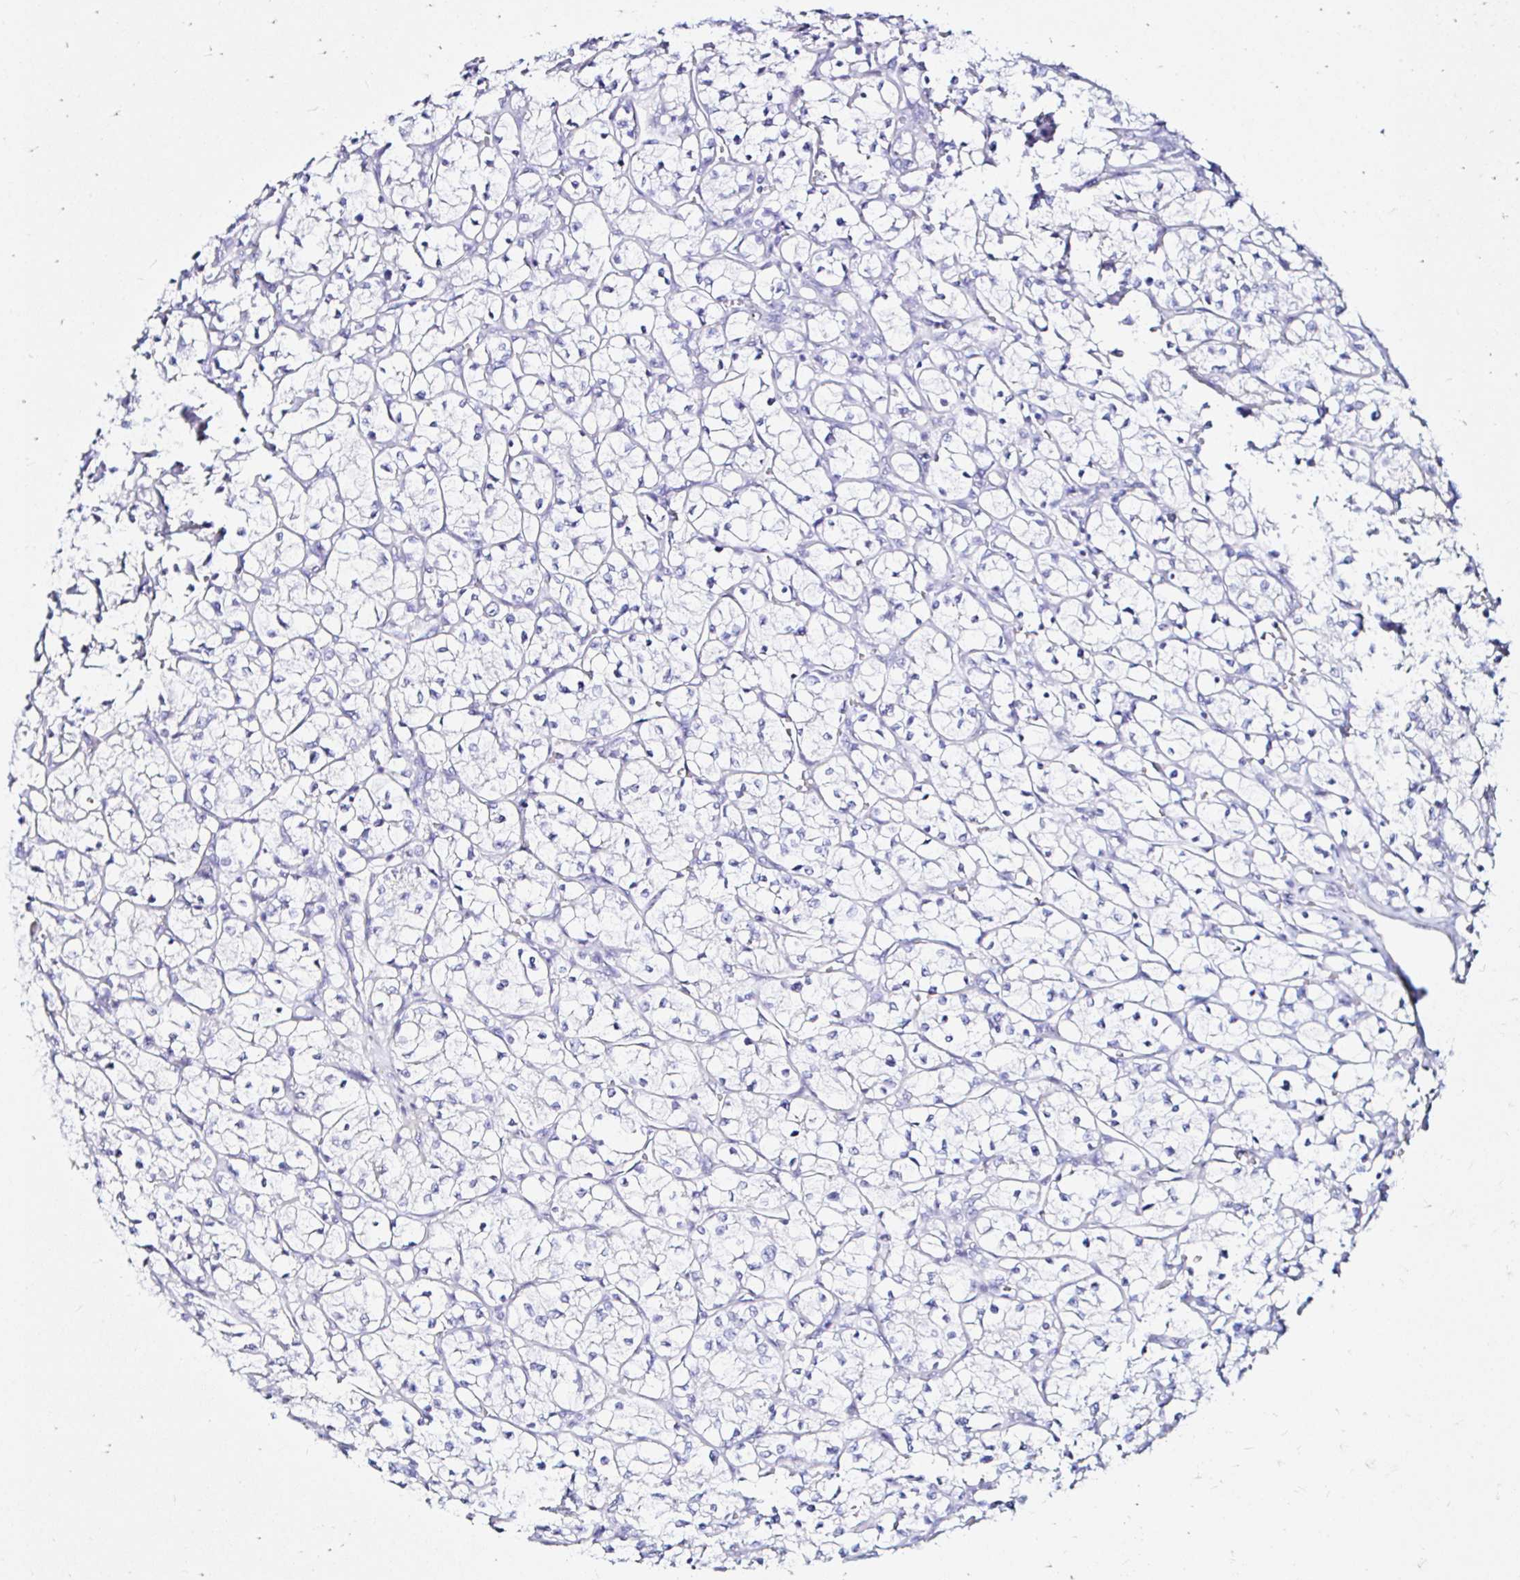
{"staining": {"intensity": "negative", "quantity": "none", "location": "none"}, "tissue": "renal cancer", "cell_type": "Tumor cells", "image_type": "cancer", "snomed": [{"axis": "morphology", "description": "Adenocarcinoma, NOS"}, {"axis": "topography", "description": "Kidney"}], "caption": "IHC image of human adenocarcinoma (renal) stained for a protein (brown), which displays no positivity in tumor cells. (DAB (3,3'-diaminobenzidine) immunohistochemistry with hematoxylin counter stain).", "gene": "ZNF432", "patient": {"sex": "female", "age": 64}}